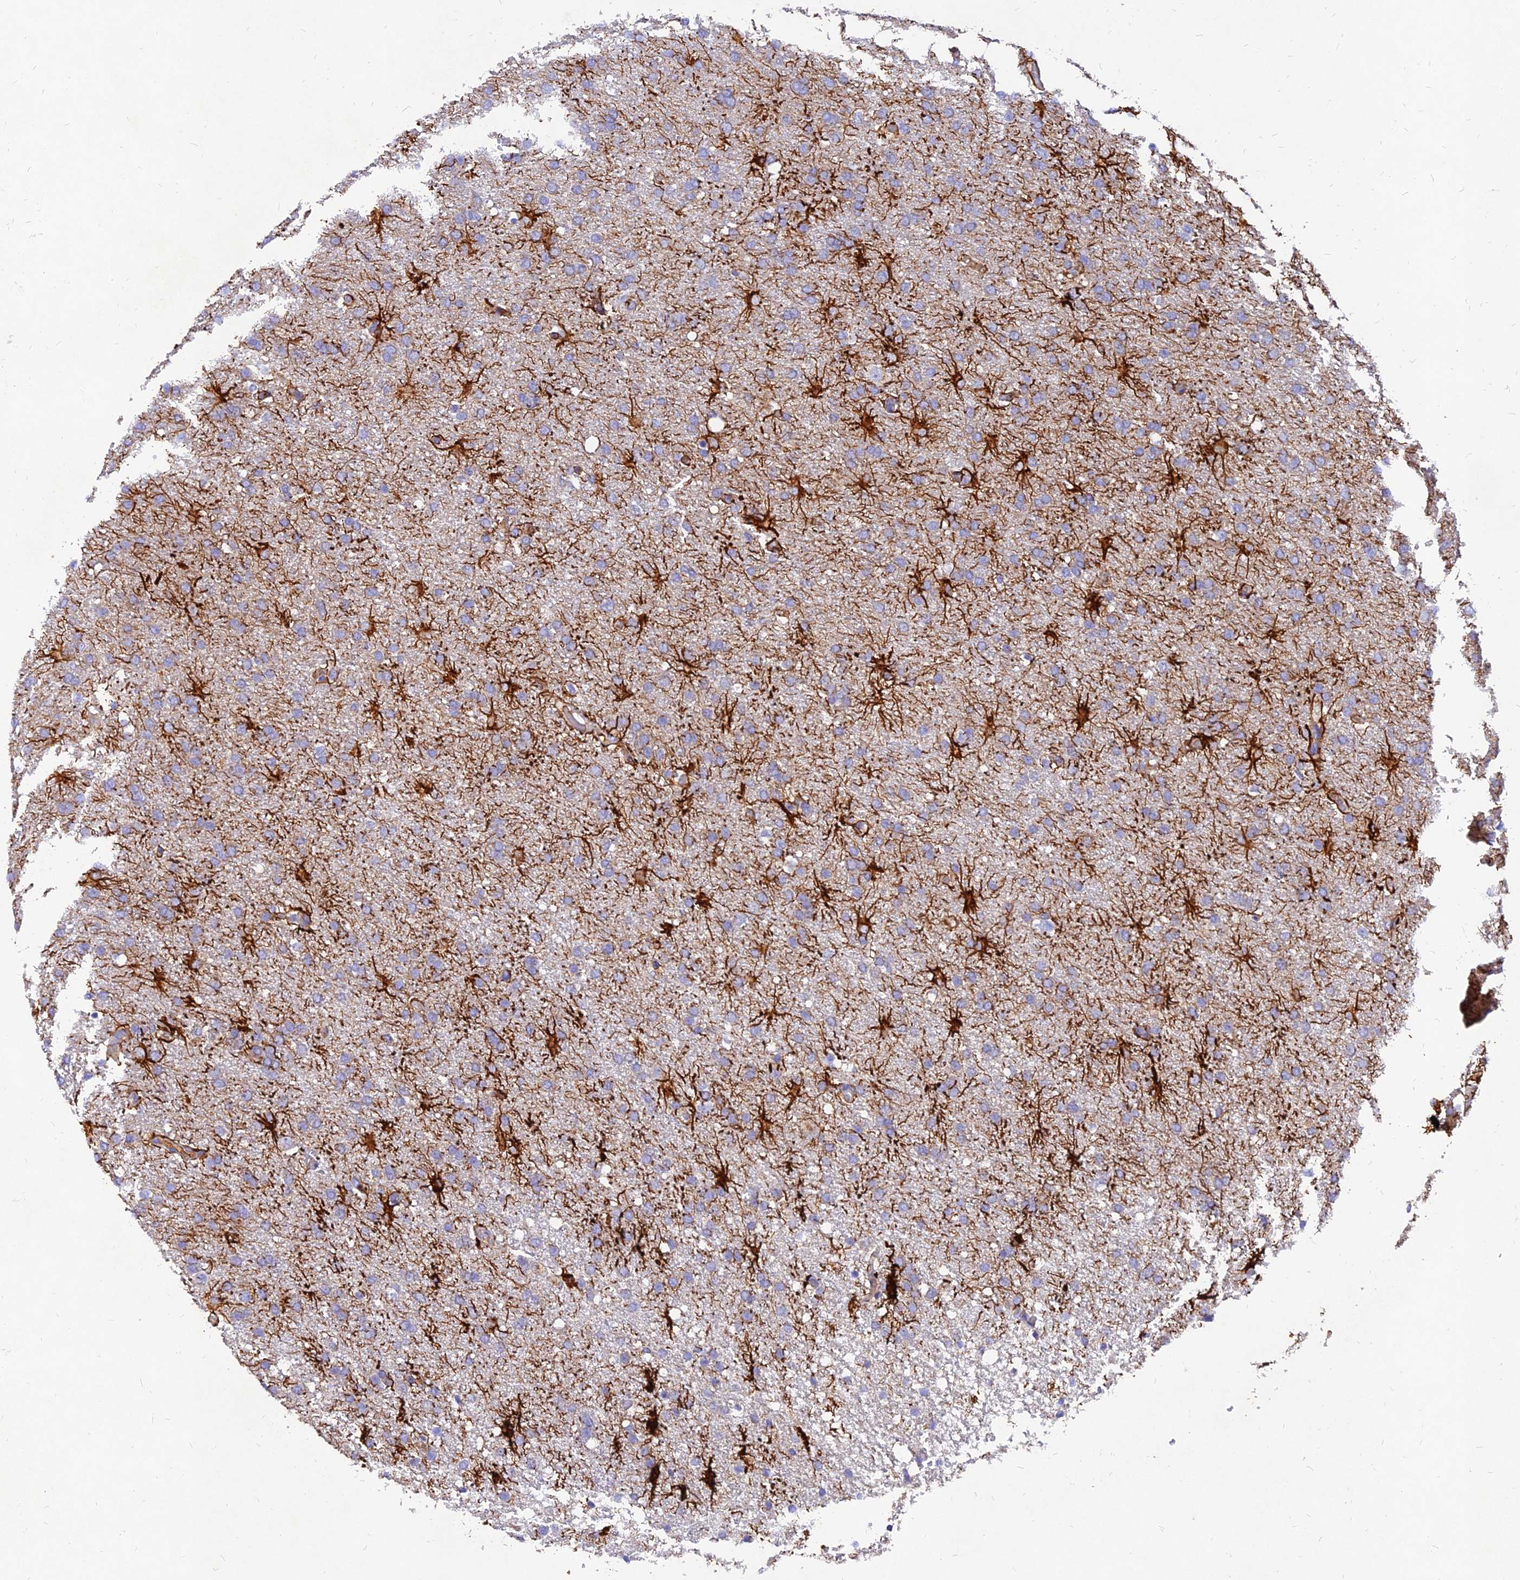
{"staining": {"intensity": "weak", "quantity": "<25%", "location": "cytoplasmic/membranous"}, "tissue": "glioma", "cell_type": "Tumor cells", "image_type": "cancer", "snomed": [{"axis": "morphology", "description": "Glioma, malignant, High grade"}, {"axis": "topography", "description": "Brain"}], "caption": "Immunohistochemistry of human high-grade glioma (malignant) reveals no positivity in tumor cells.", "gene": "MROH1", "patient": {"sex": "male", "age": 72}}